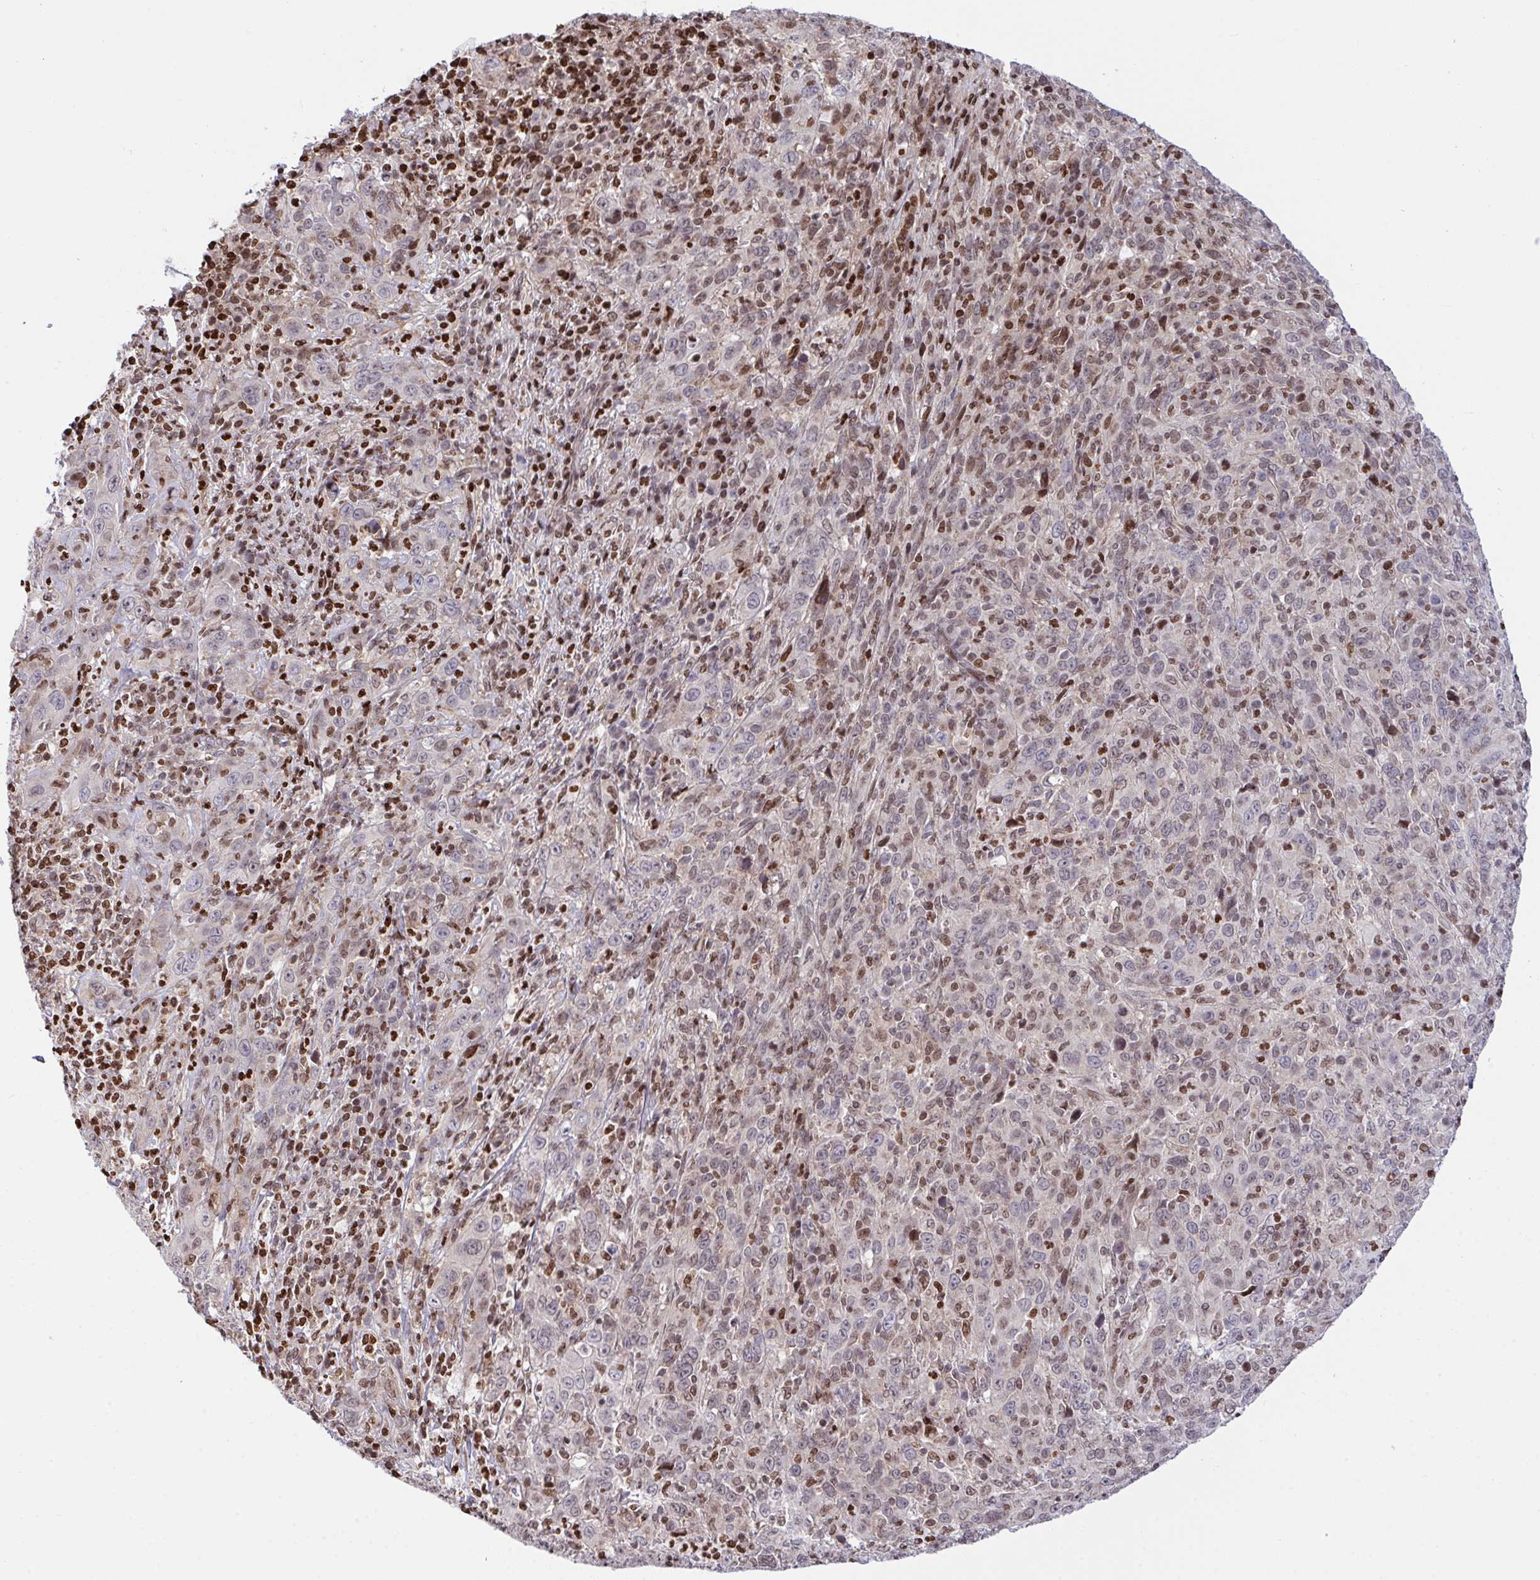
{"staining": {"intensity": "weak", "quantity": "<25%", "location": "nuclear"}, "tissue": "cervical cancer", "cell_type": "Tumor cells", "image_type": "cancer", "snomed": [{"axis": "morphology", "description": "Squamous cell carcinoma, NOS"}, {"axis": "topography", "description": "Cervix"}], "caption": "This is an IHC photomicrograph of cervical squamous cell carcinoma. There is no positivity in tumor cells.", "gene": "RAPGEF5", "patient": {"sex": "female", "age": 46}}